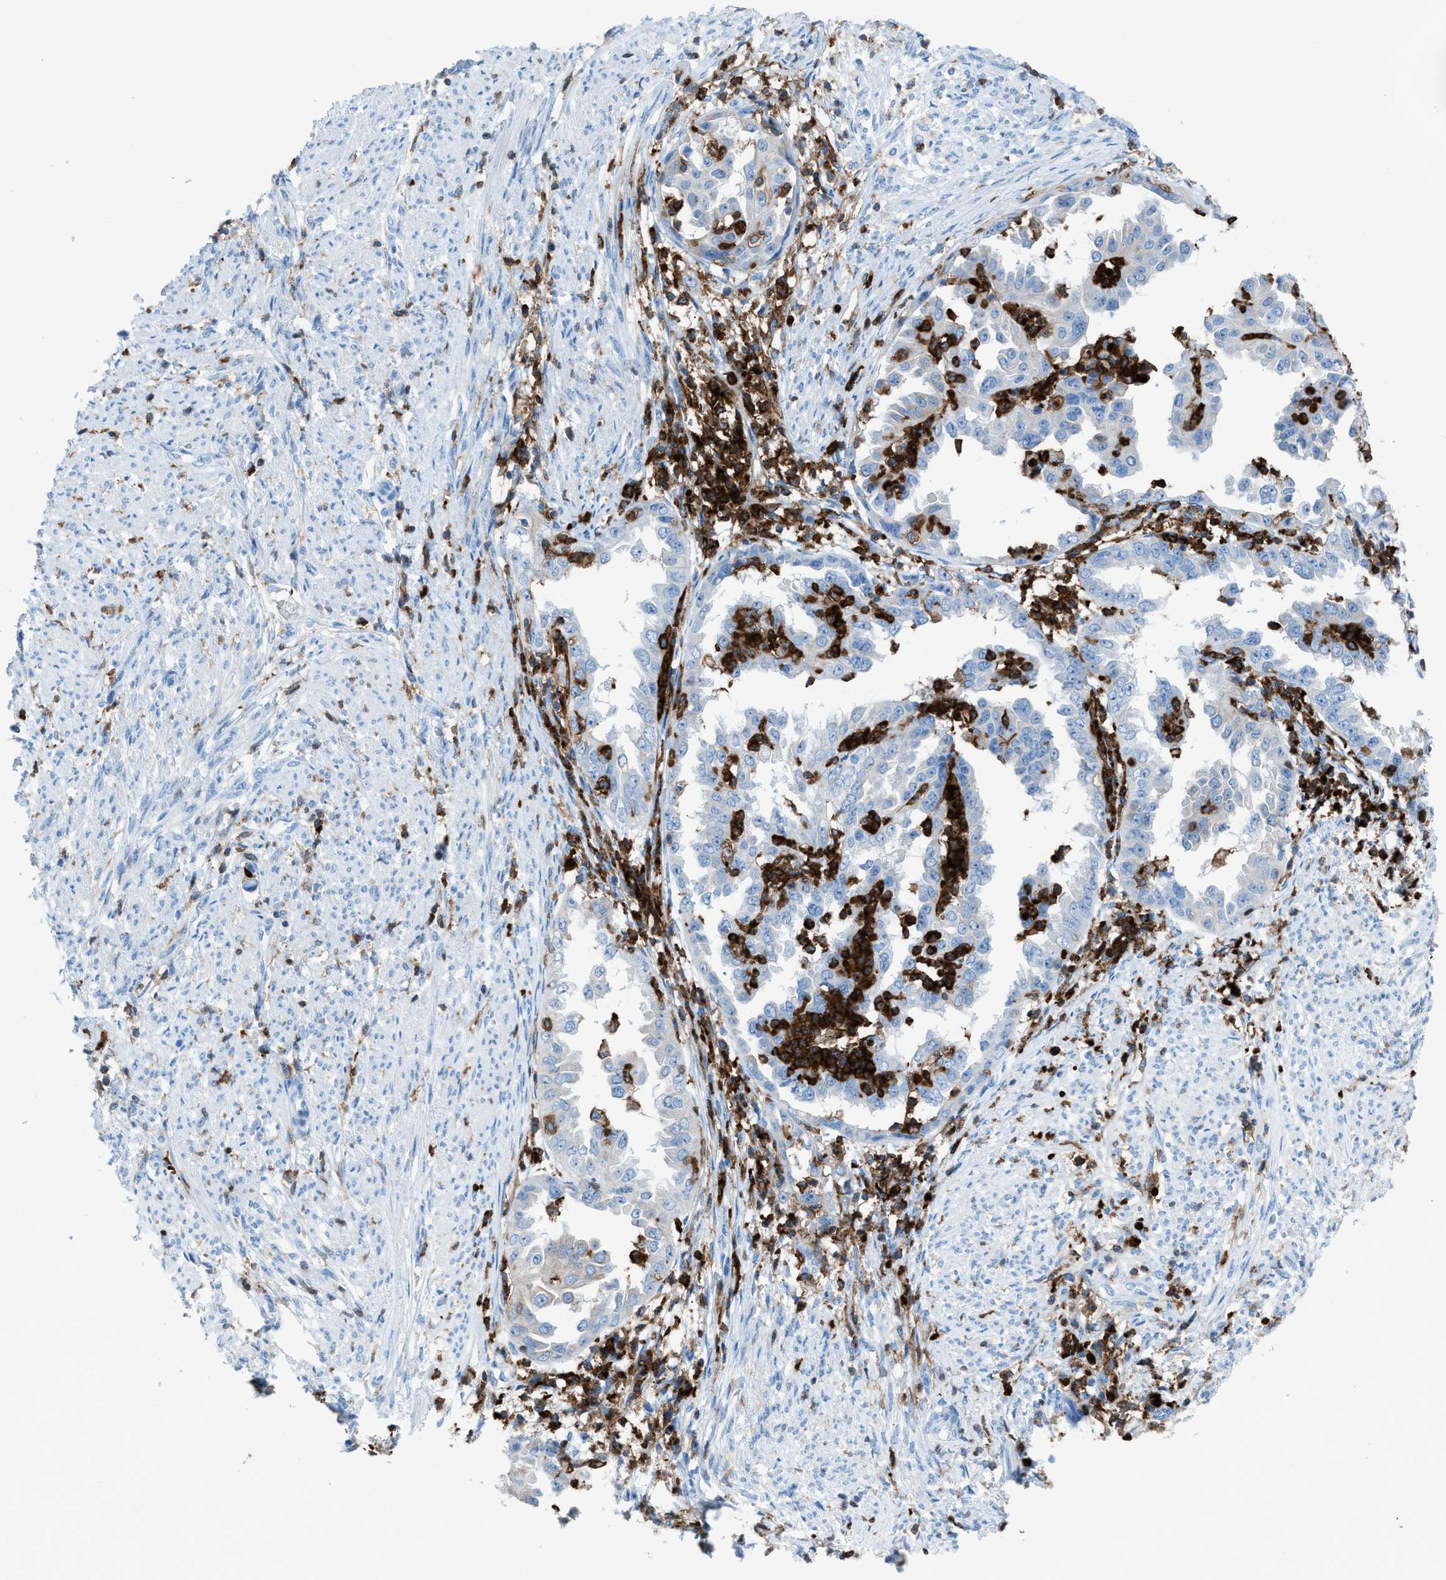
{"staining": {"intensity": "negative", "quantity": "none", "location": "none"}, "tissue": "endometrial cancer", "cell_type": "Tumor cells", "image_type": "cancer", "snomed": [{"axis": "morphology", "description": "Adenocarcinoma, NOS"}, {"axis": "topography", "description": "Endometrium"}], "caption": "Histopathology image shows no protein expression in tumor cells of endometrial cancer (adenocarcinoma) tissue.", "gene": "ITGB2", "patient": {"sex": "female", "age": 85}}